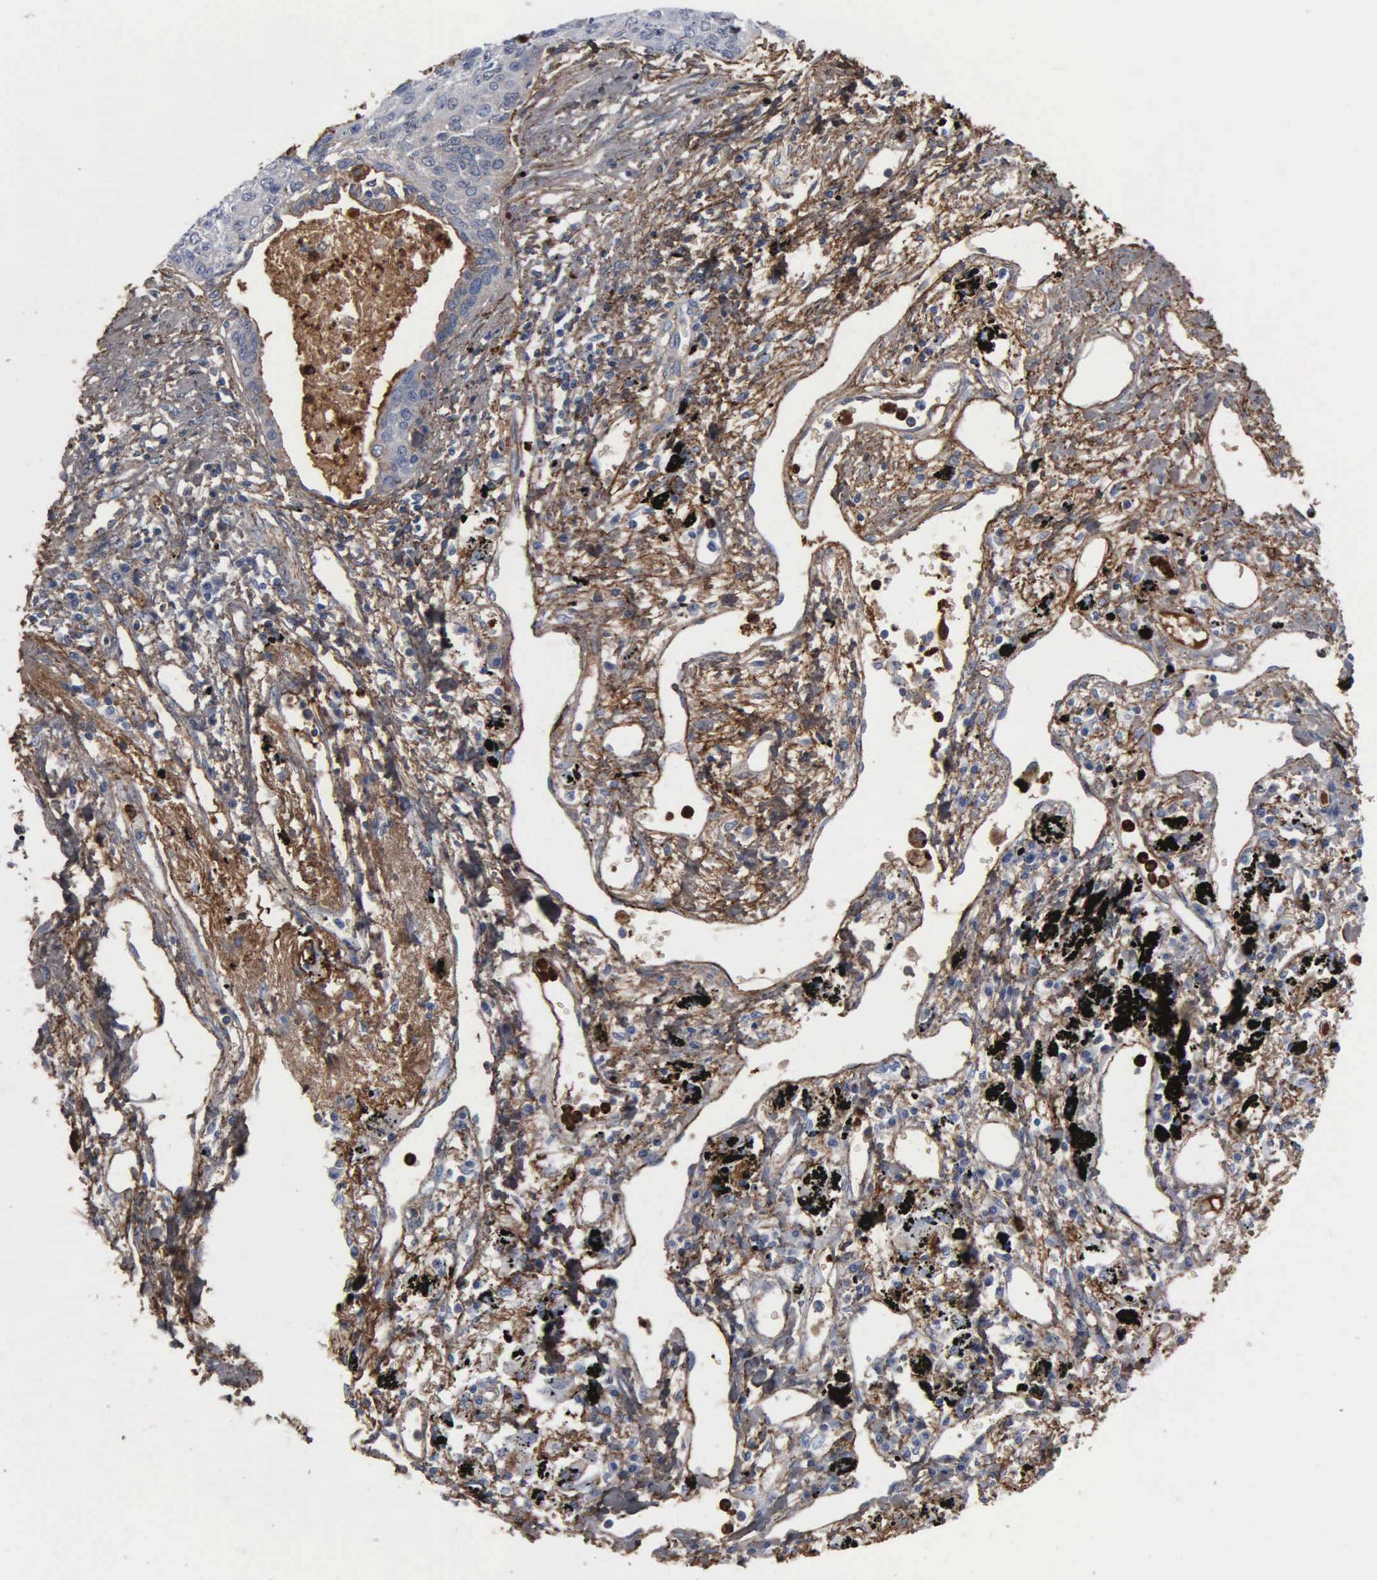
{"staining": {"intensity": "weak", "quantity": "<25%", "location": "cytoplasmic/membranous"}, "tissue": "lung cancer", "cell_type": "Tumor cells", "image_type": "cancer", "snomed": [{"axis": "morphology", "description": "Squamous cell carcinoma, NOS"}, {"axis": "topography", "description": "Lung"}], "caption": "DAB immunohistochemical staining of human lung cancer shows no significant expression in tumor cells.", "gene": "FN1", "patient": {"sex": "male", "age": 71}}